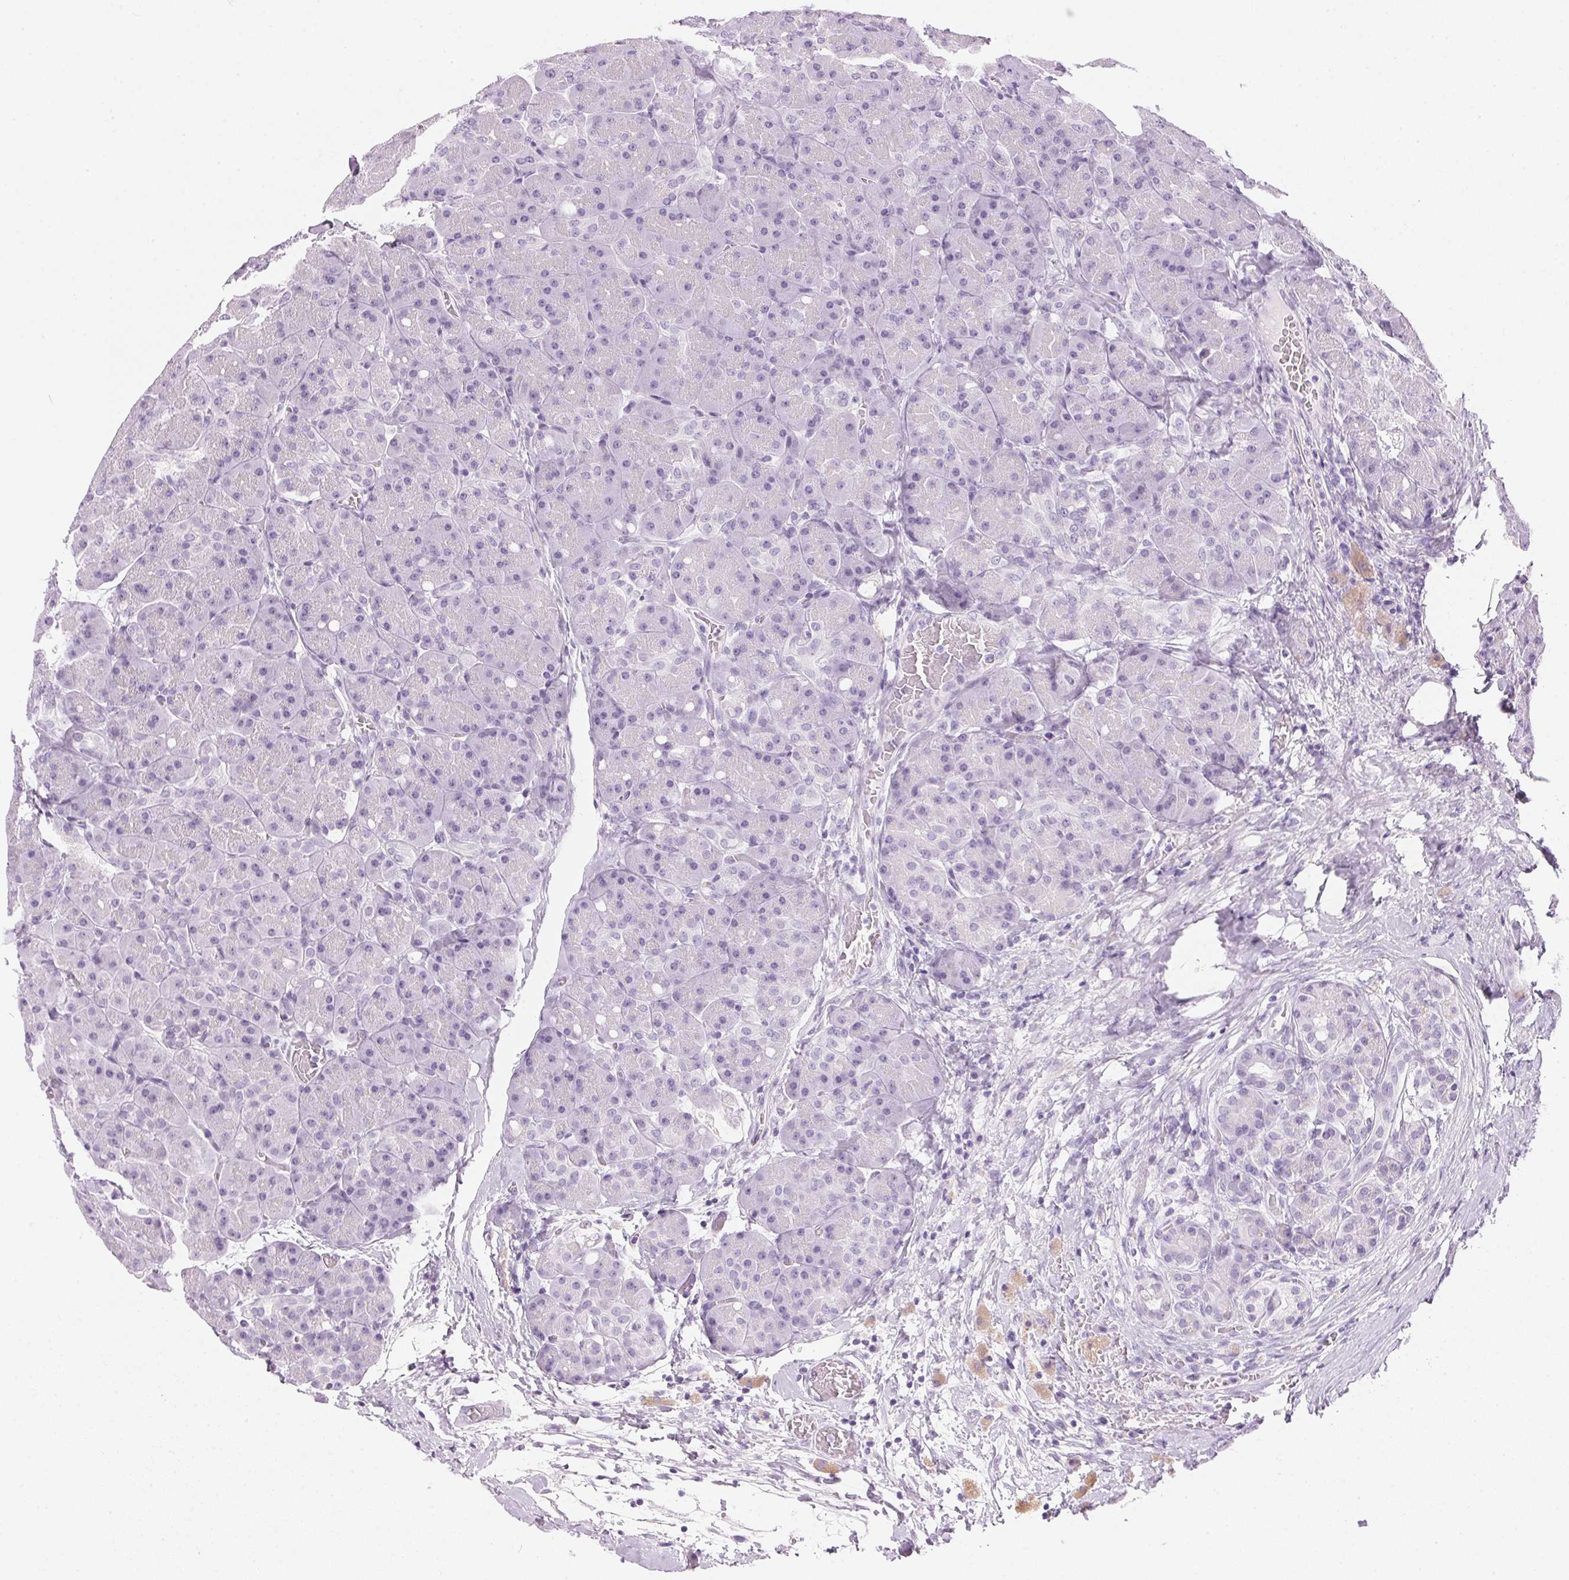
{"staining": {"intensity": "negative", "quantity": "none", "location": "none"}, "tissue": "pancreas", "cell_type": "Exocrine glandular cells", "image_type": "normal", "snomed": [{"axis": "morphology", "description": "Normal tissue, NOS"}, {"axis": "topography", "description": "Pancreas"}], "caption": "An image of pancreas stained for a protein demonstrates no brown staining in exocrine glandular cells.", "gene": "IGFBP1", "patient": {"sex": "male", "age": 55}}